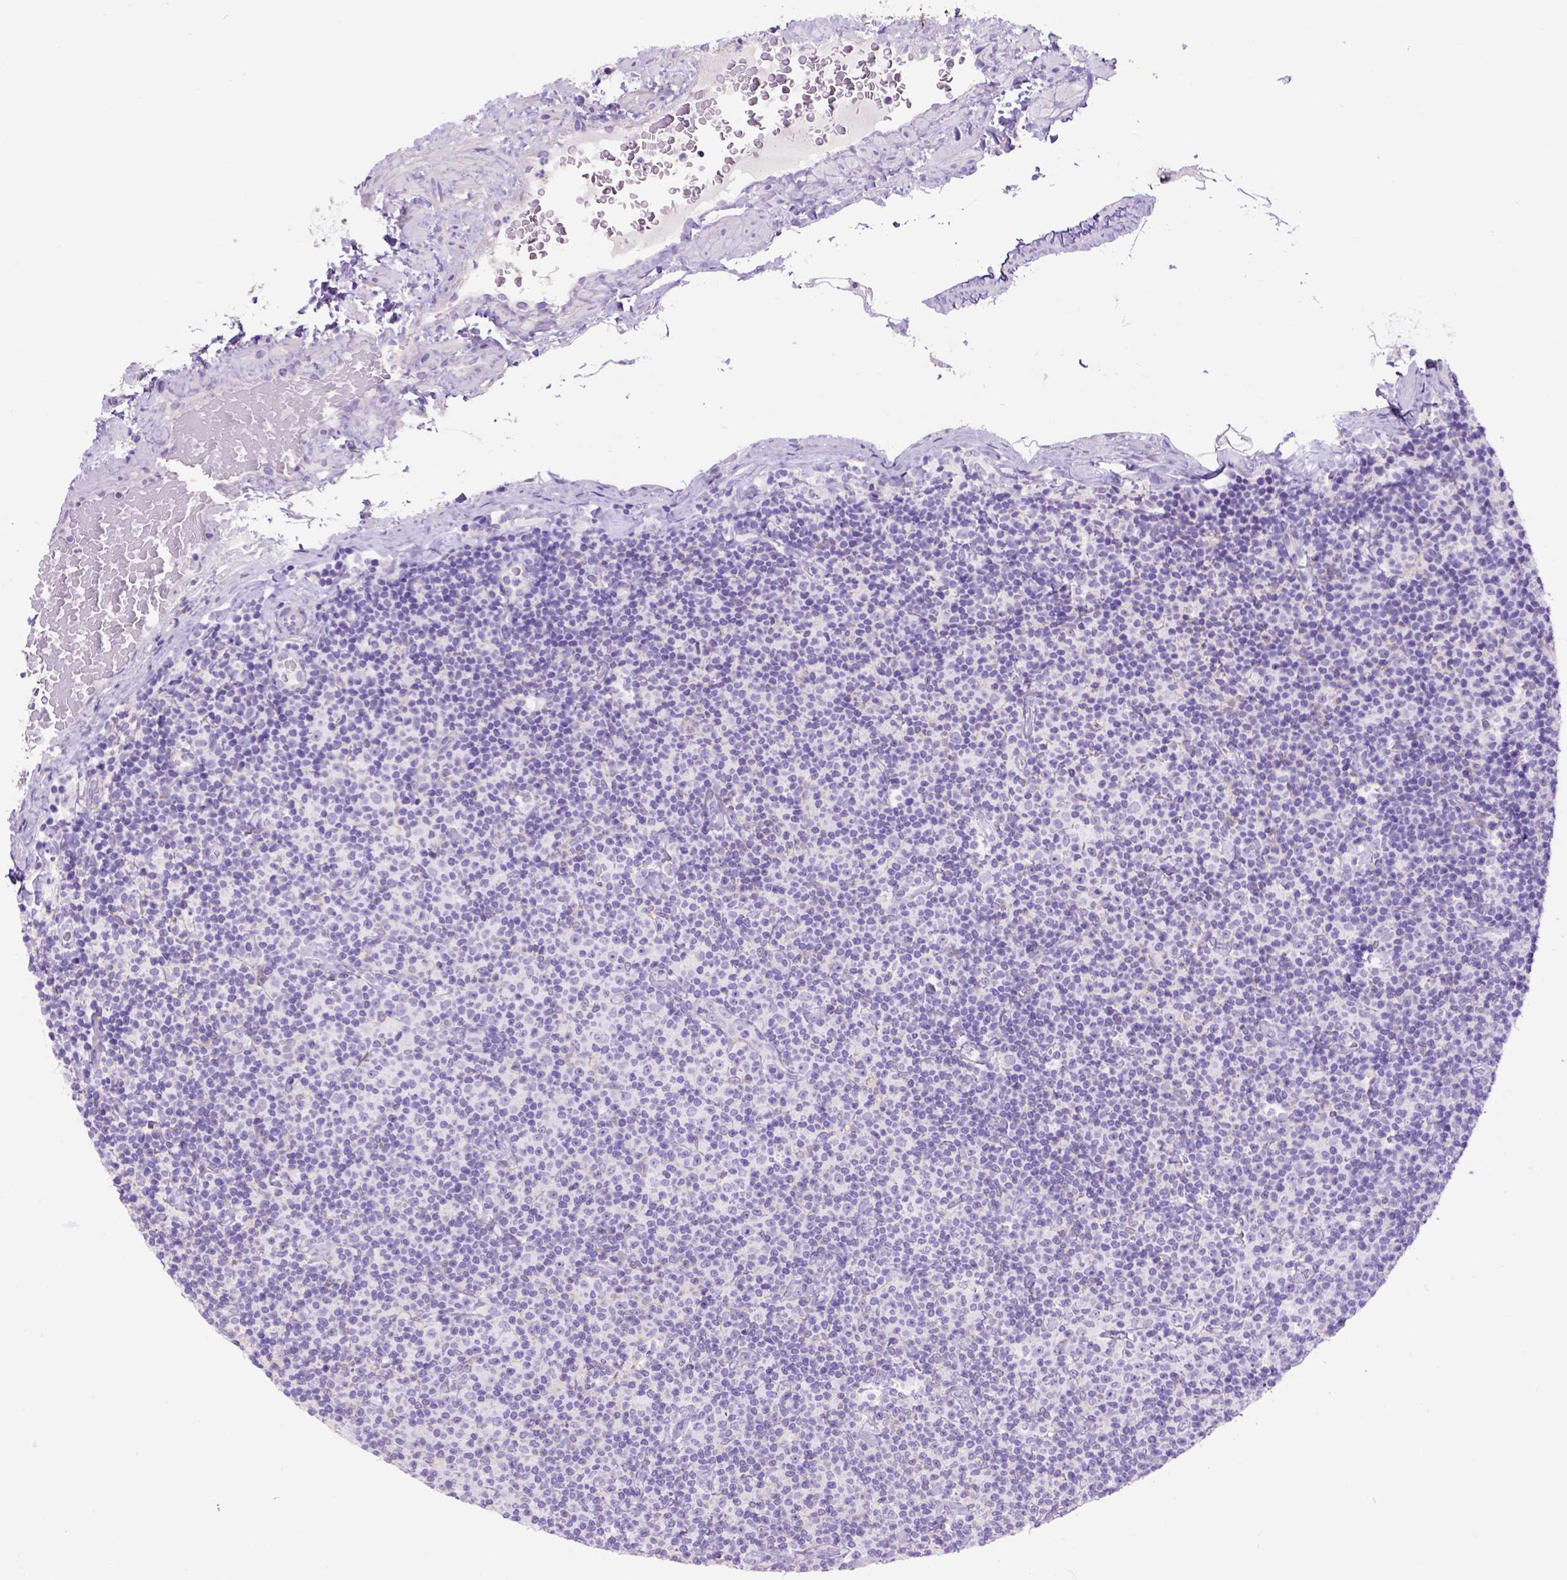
{"staining": {"intensity": "negative", "quantity": "none", "location": "none"}, "tissue": "lymphoma", "cell_type": "Tumor cells", "image_type": "cancer", "snomed": [{"axis": "morphology", "description": "Malignant lymphoma, non-Hodgkin's type, Low grade"}, {"axis": "topography", "description": "Lymph node"}], "caption": "This micrograph is of lymphoma stained with immunohistochemistry (IHC) to label a protein in brown with the nuclei are counter-stained blue. There is no positivity in tumor cells. (Stains: DAB immunohistochemistry (IHC) with hematoxylin counter stain, Microscopy: brightfield microscopy at high magnification).", "gene": "EGFR", "patient": {"sex": "male", "age": 81}}